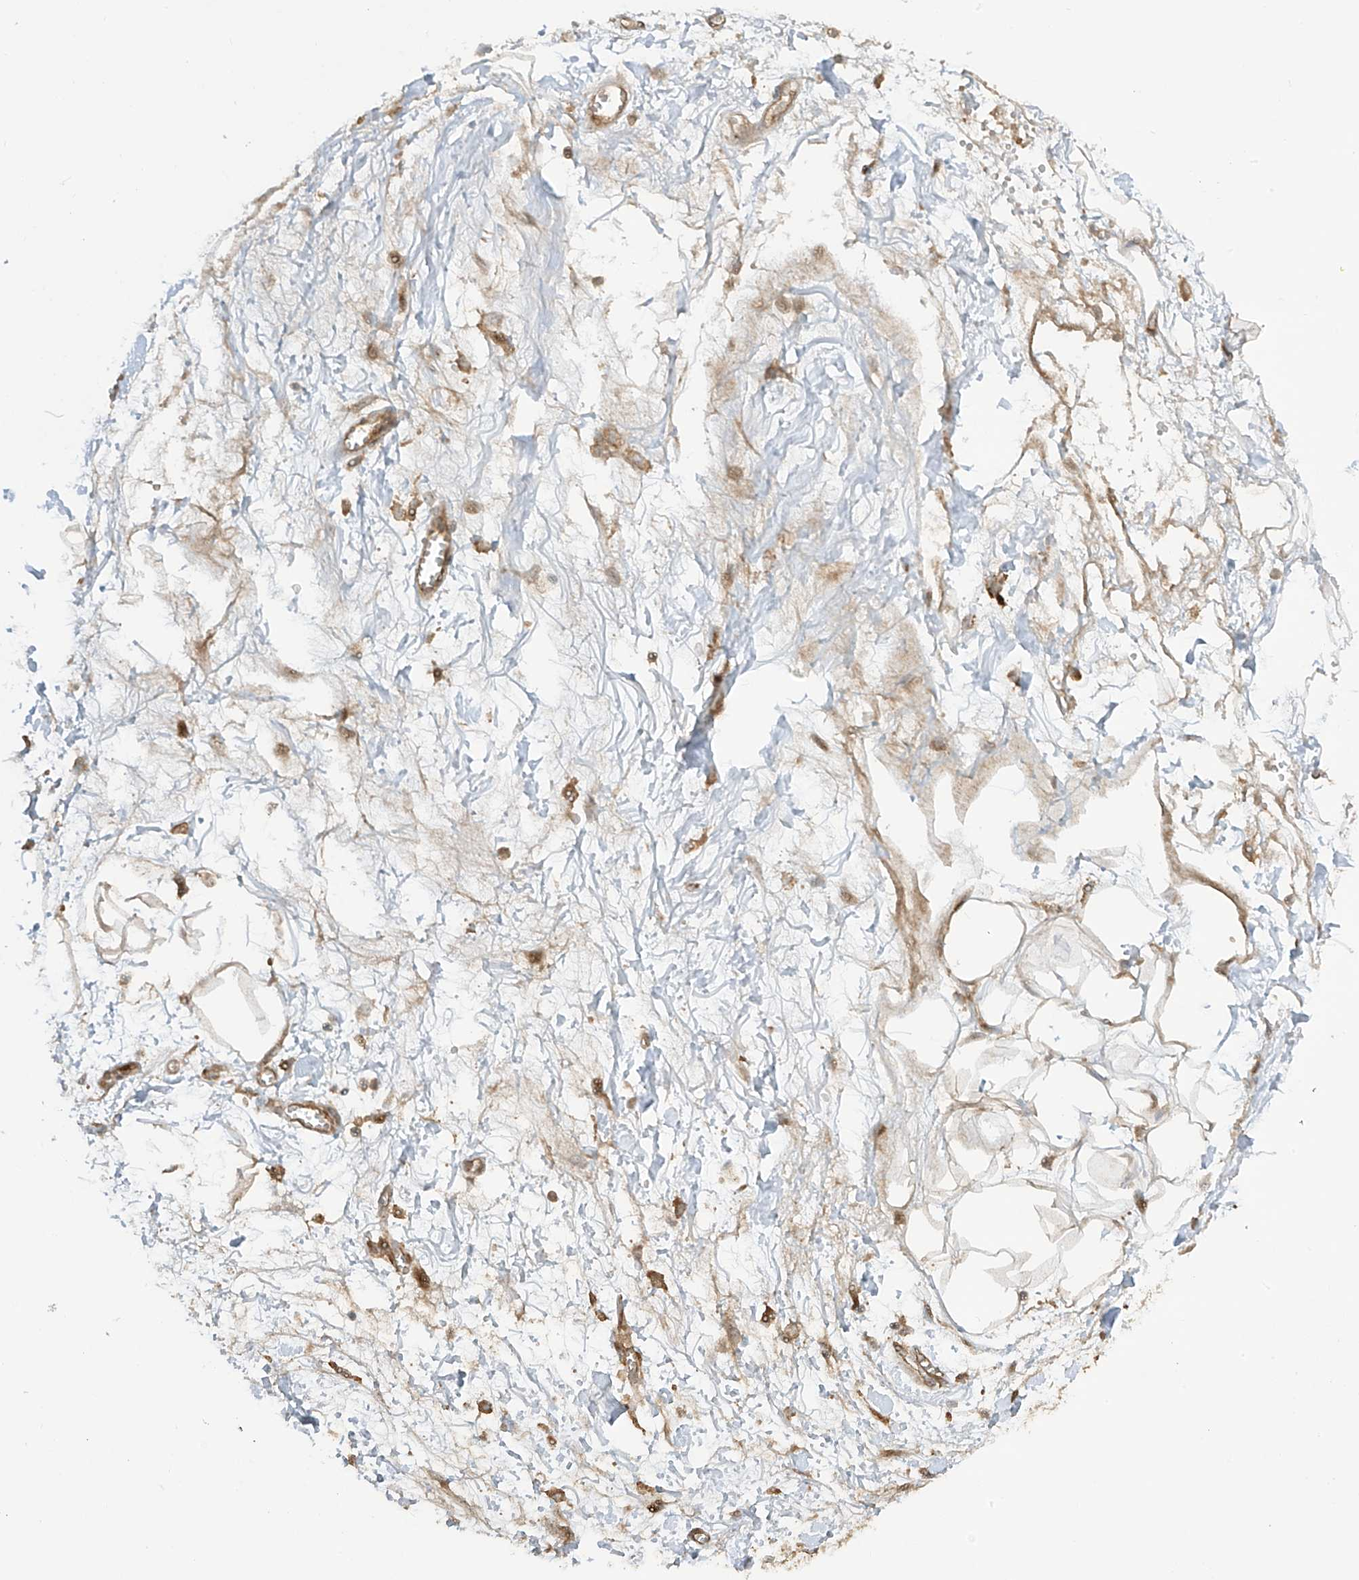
{"staining": {"intensity": "weak", "quantity": "25%-75%", "location": "cytoplasmic/membranous"}, "tissue": "adipose tissue", "cell_type": "Adipocytes", "image_type": "normal", "snomed": [{"axis": "morphology", "description": "Normal tissue, NOS"}, {"axis": "morphology", "description": "Adenocarcinoma, NOS"}, {"axis": "topography", "description": "Pancreas"}, {"axis": "topography", "description": "Peripheral nerve tissue"}], "caption": "Adipose tissue stained for a protein shows weak cytoplasmic/membranous positivity in adipocytes.", "gene": "ENTR1", "patient": {"sex": "male", "age": 59}}